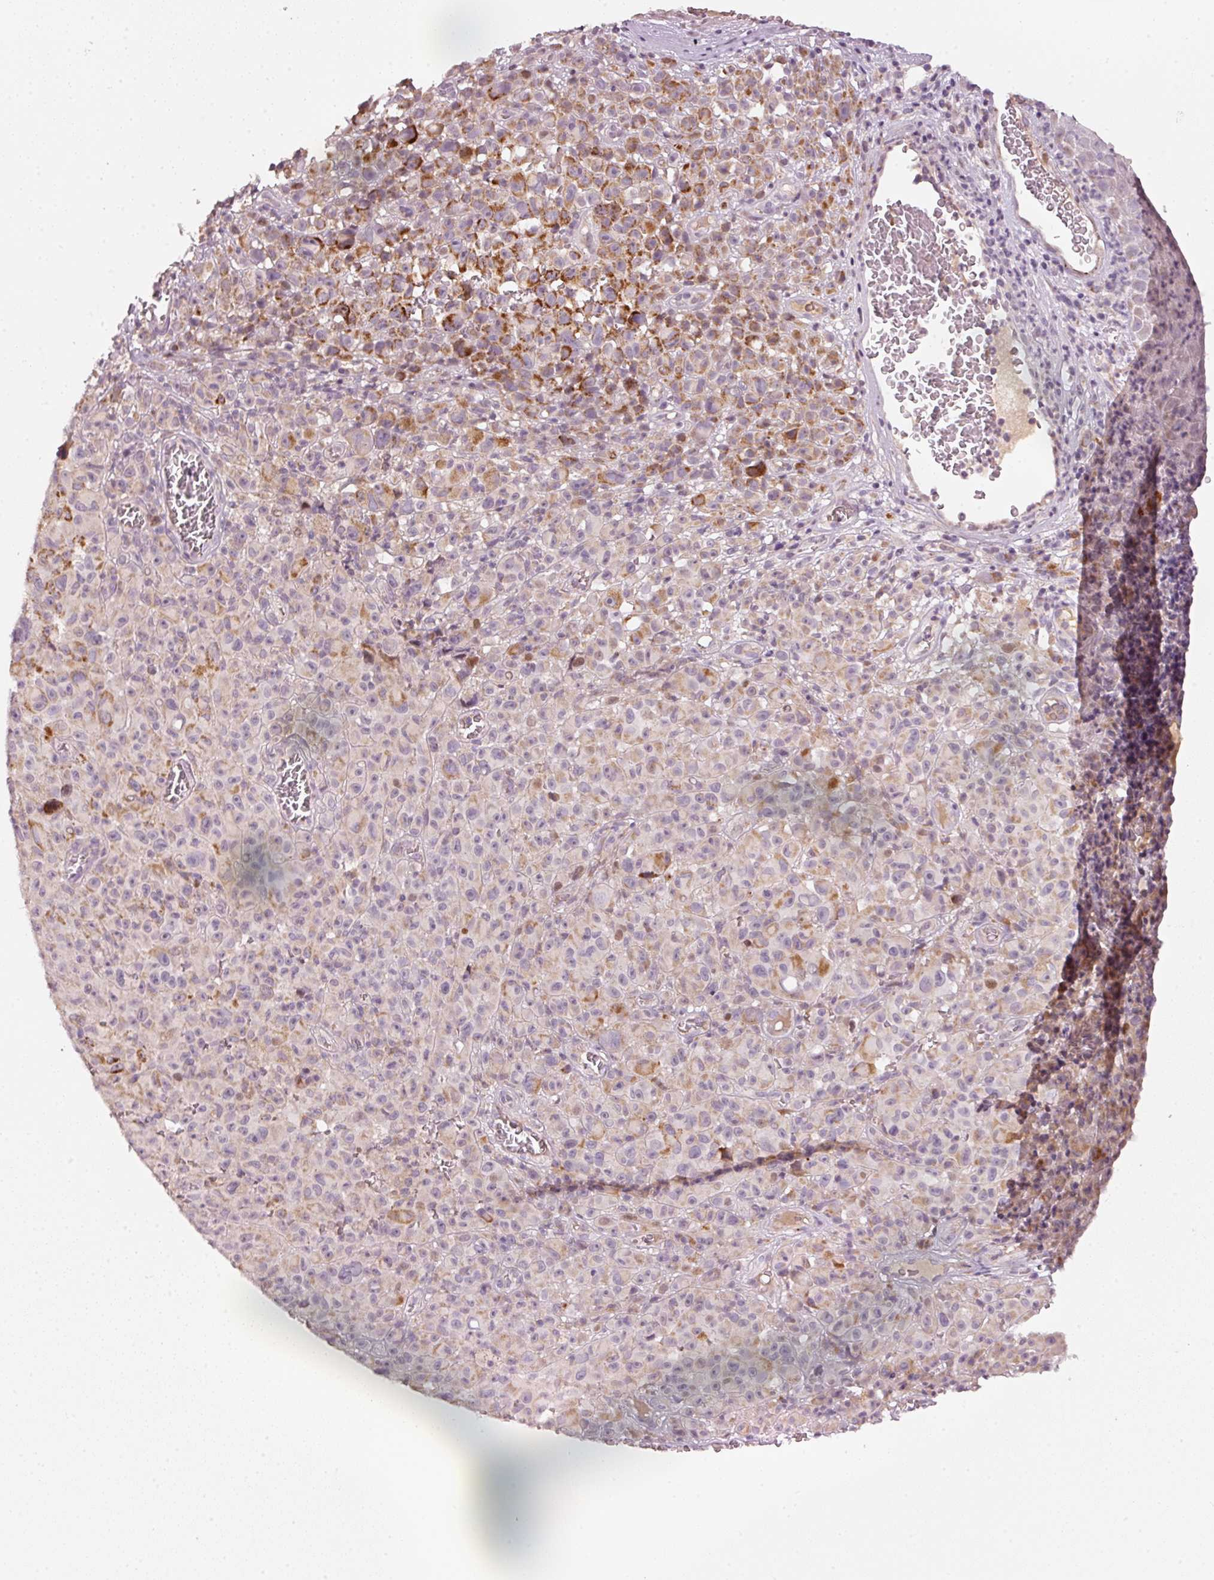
{"staining": {"intensity": "moderate", "quantity": "25%-75%", "location": "cytoplasmic/membranous"}, "tissue": "melanoma", "cell_type": "Tumor cells", "image_type": "cancer", "snomed": [{"axis": "morphology", "description": "Malignant melanoma, NOS"}, {"axis": "topography", "description": "Skin"}], "caption": "Melanoma was stained to show a protein in brown. There is medium levels of moderate cytoplasmic/membranous expression in about 25%-75% of tumor cells. (DAB IHC with brightfield microscopy, high magnification).", "gene": "TOB2", "patient": {"sex": "female", "age": 82}}